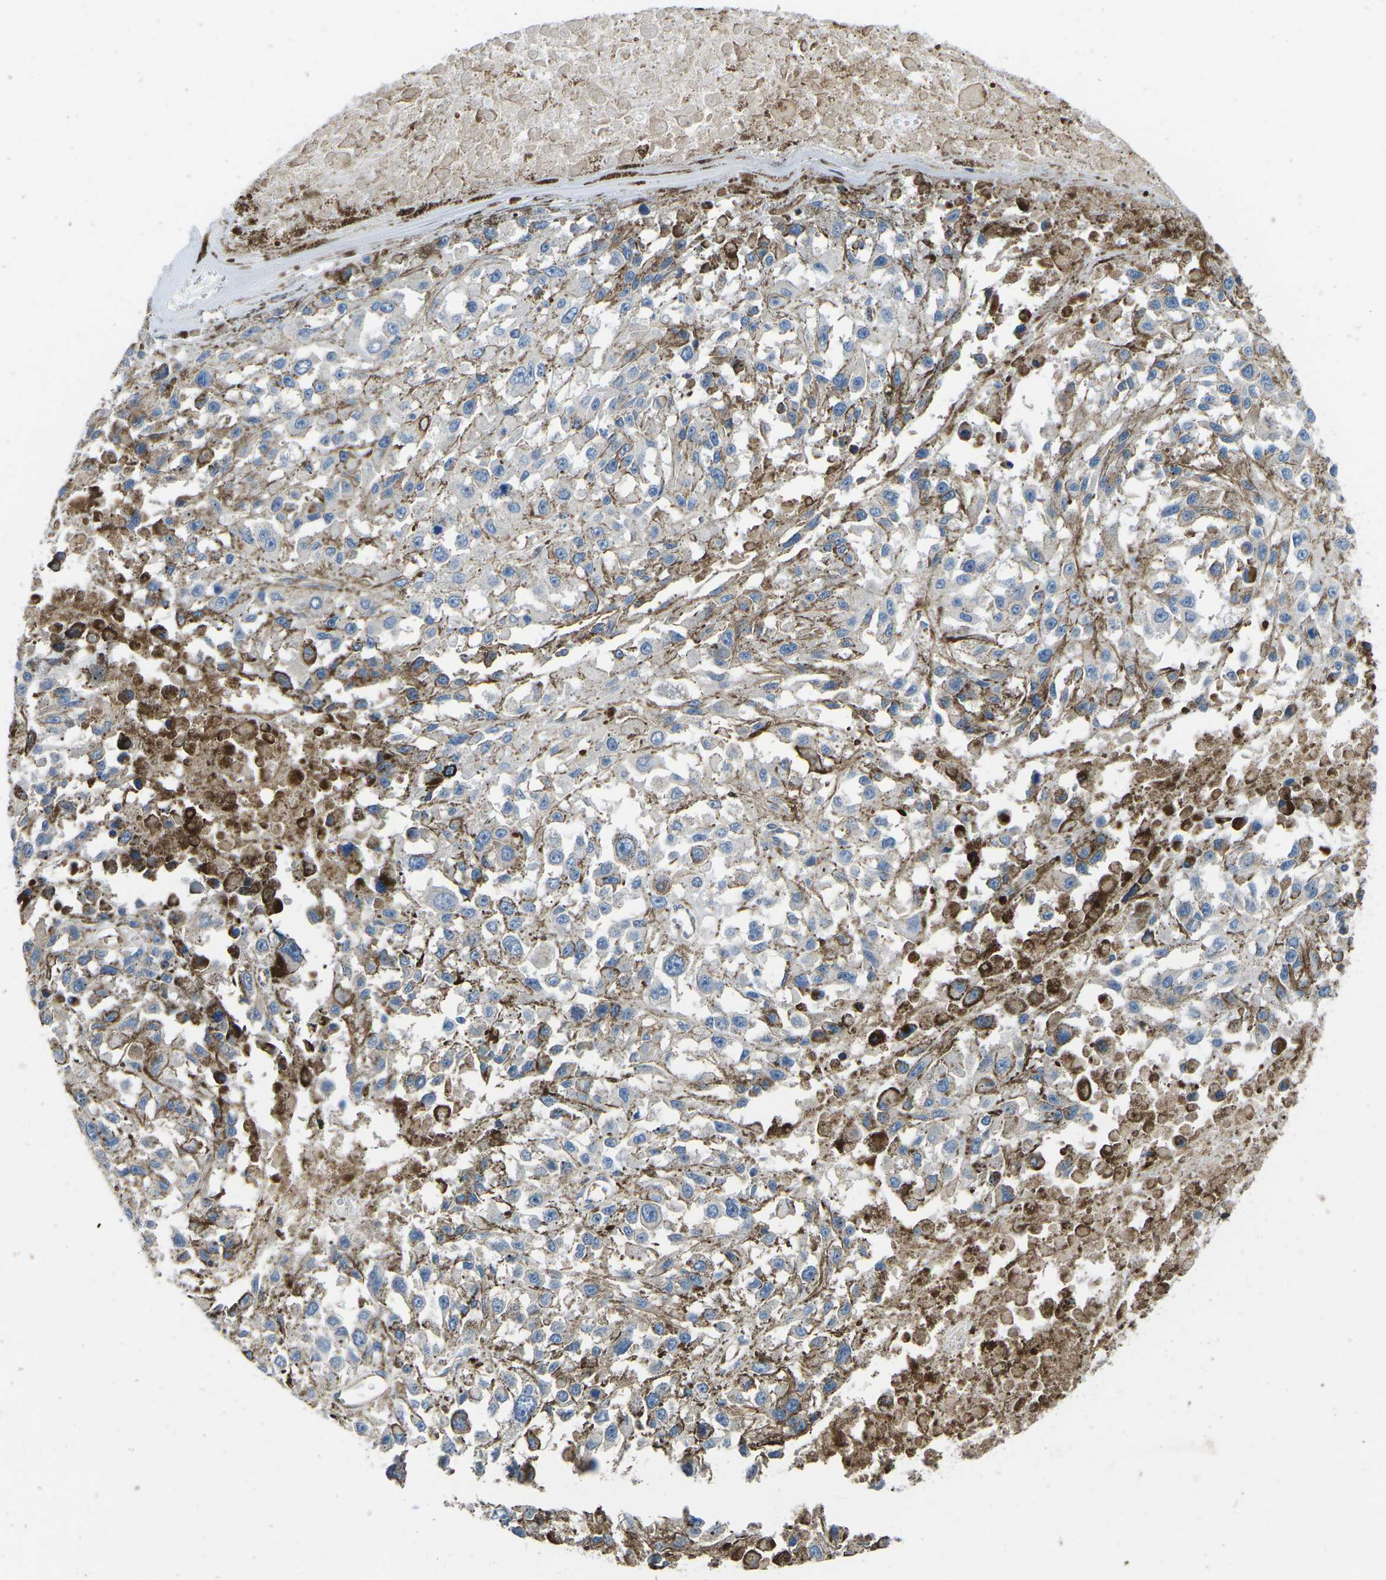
{"staining": {"intensity": "negative", "quantity": "none", "location": "none"}, "tissue": "melanoma", "cell_type": "Tumor cells", "image_type": "cancer", "snomed": [{"axis": "morphology", "description": "Malignant melanoma, Metastatic site"}, {"axis": "topography", "description": "Lymph node"}], "caption": "Immunohistochemical staining of human malignant melanoma (metastatic site) demonstrates no significant positivity in tumor cells. (DAB IHC visualized using brightfield microscopy, high magnification).", "gene": "KCNJ15", "patient": {"sex": "male", "age": 59}}